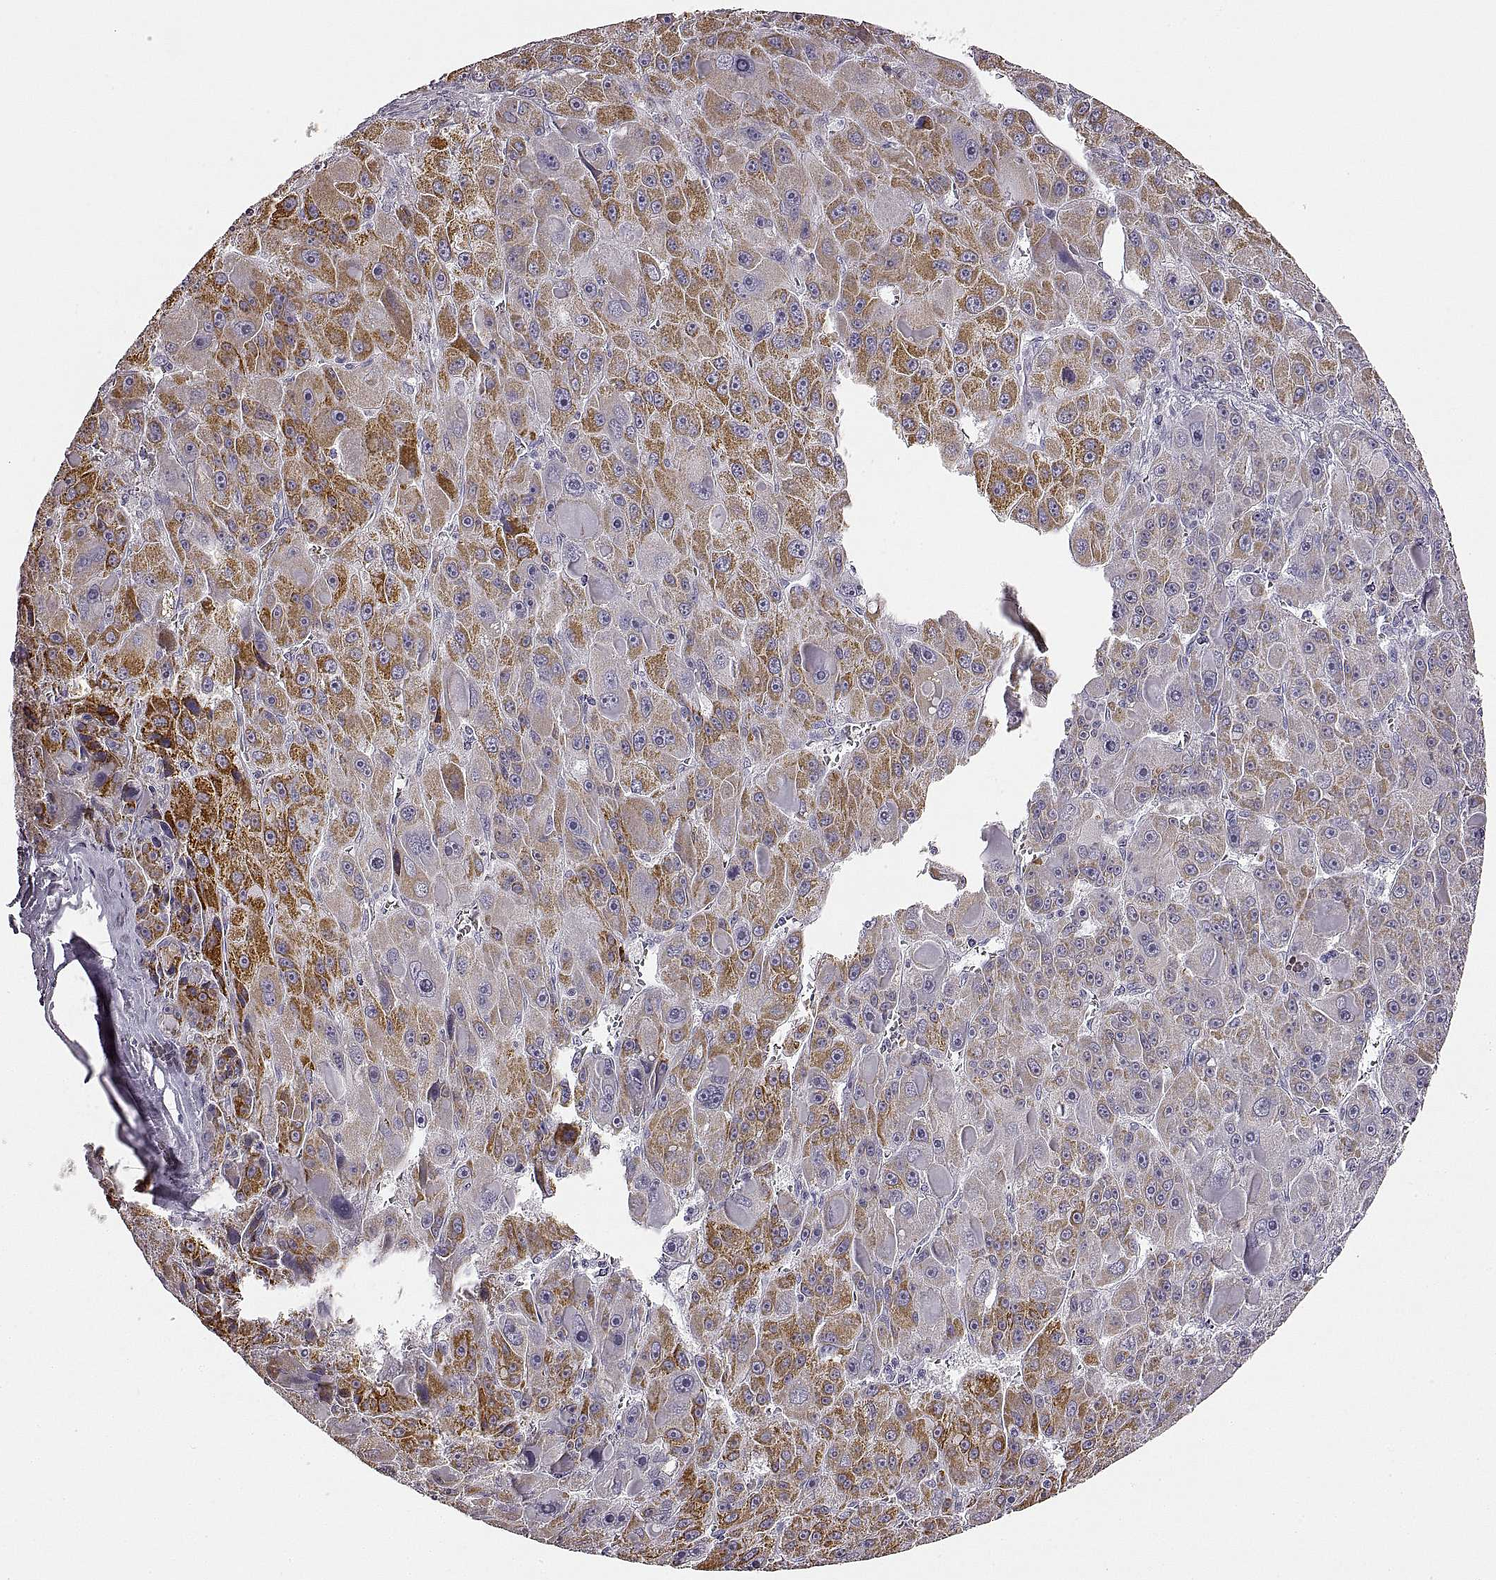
{"staining": {"intensity": "moderate", "quantity": "<25%", "location": "cytoplasmic/membranous"}, "tissue": "liver cancer", "cell_type": "Tumor cells", "image_type": "cancer", "snomed": [{"axis": "morphology", "description": "Carcinoma, Hepatocellular, NOS"}, {"axis": "topography", "description": "Liver"}], "caption": "Approximately <25% of tumor cells in human liver hepatocellular carcinoma exhibit moderate cytoplasmic/membranous protein staining as visualized by brown immunohistochemical staining.", "gene": "RDH13", "patient": {"sex": "male", "age": 76}}